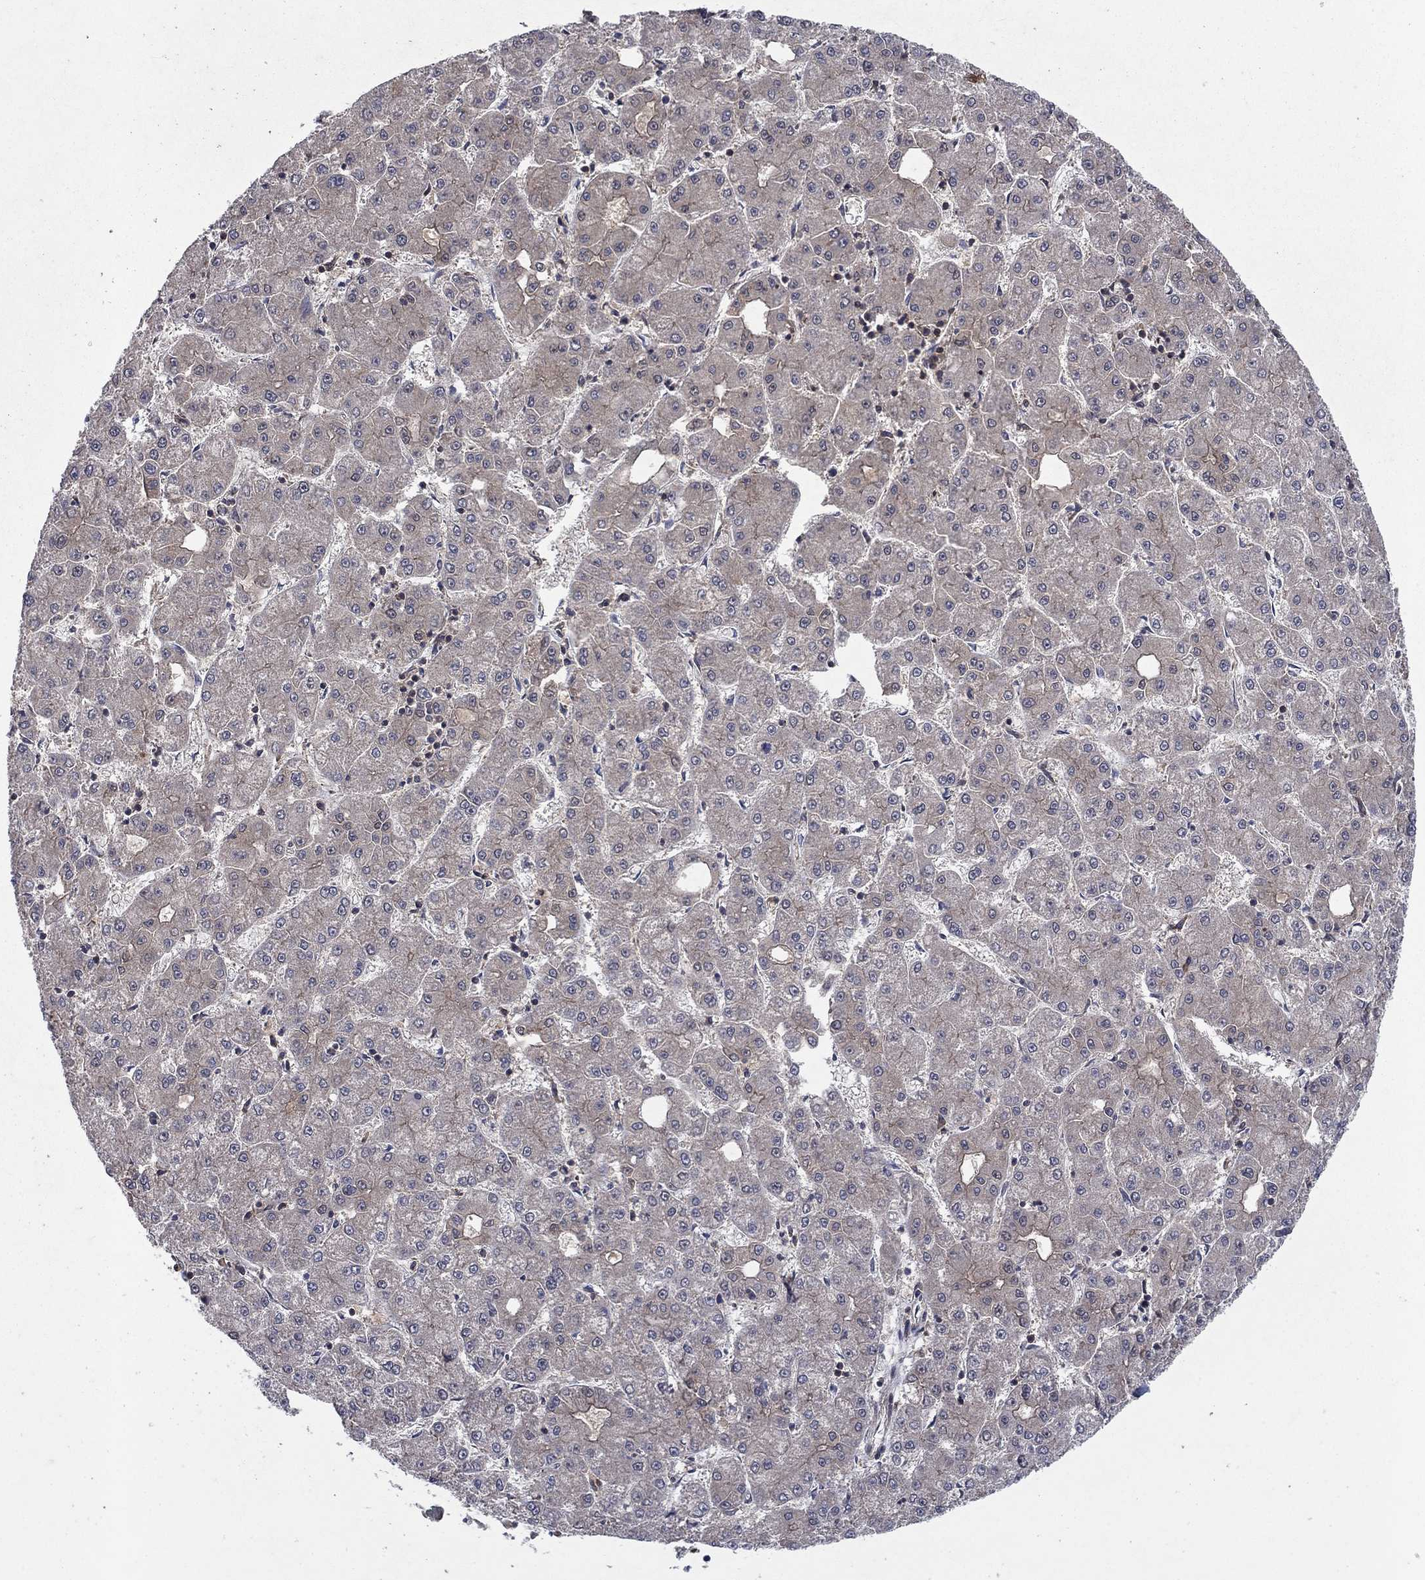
{"staining": {"intensity": "negative", "quantity": "none", "location": "none"}, "tissue": "liver cancer", "cell_type": "Tumor cells", "image_type": "cancer", "snomed": [{"axis": "morphology", "description": "Carcinoma, Hepatocellular, NOS"}, {"axis": "topography", "description": "Liver"}], "caption": "DAB immunohistochemical staining of liver cancer (hepatocellular carcinoma) exhibits no significant expression in tumor cells.", "gene": "IAH1", "patient": {"sex": "male", "age": 73}}